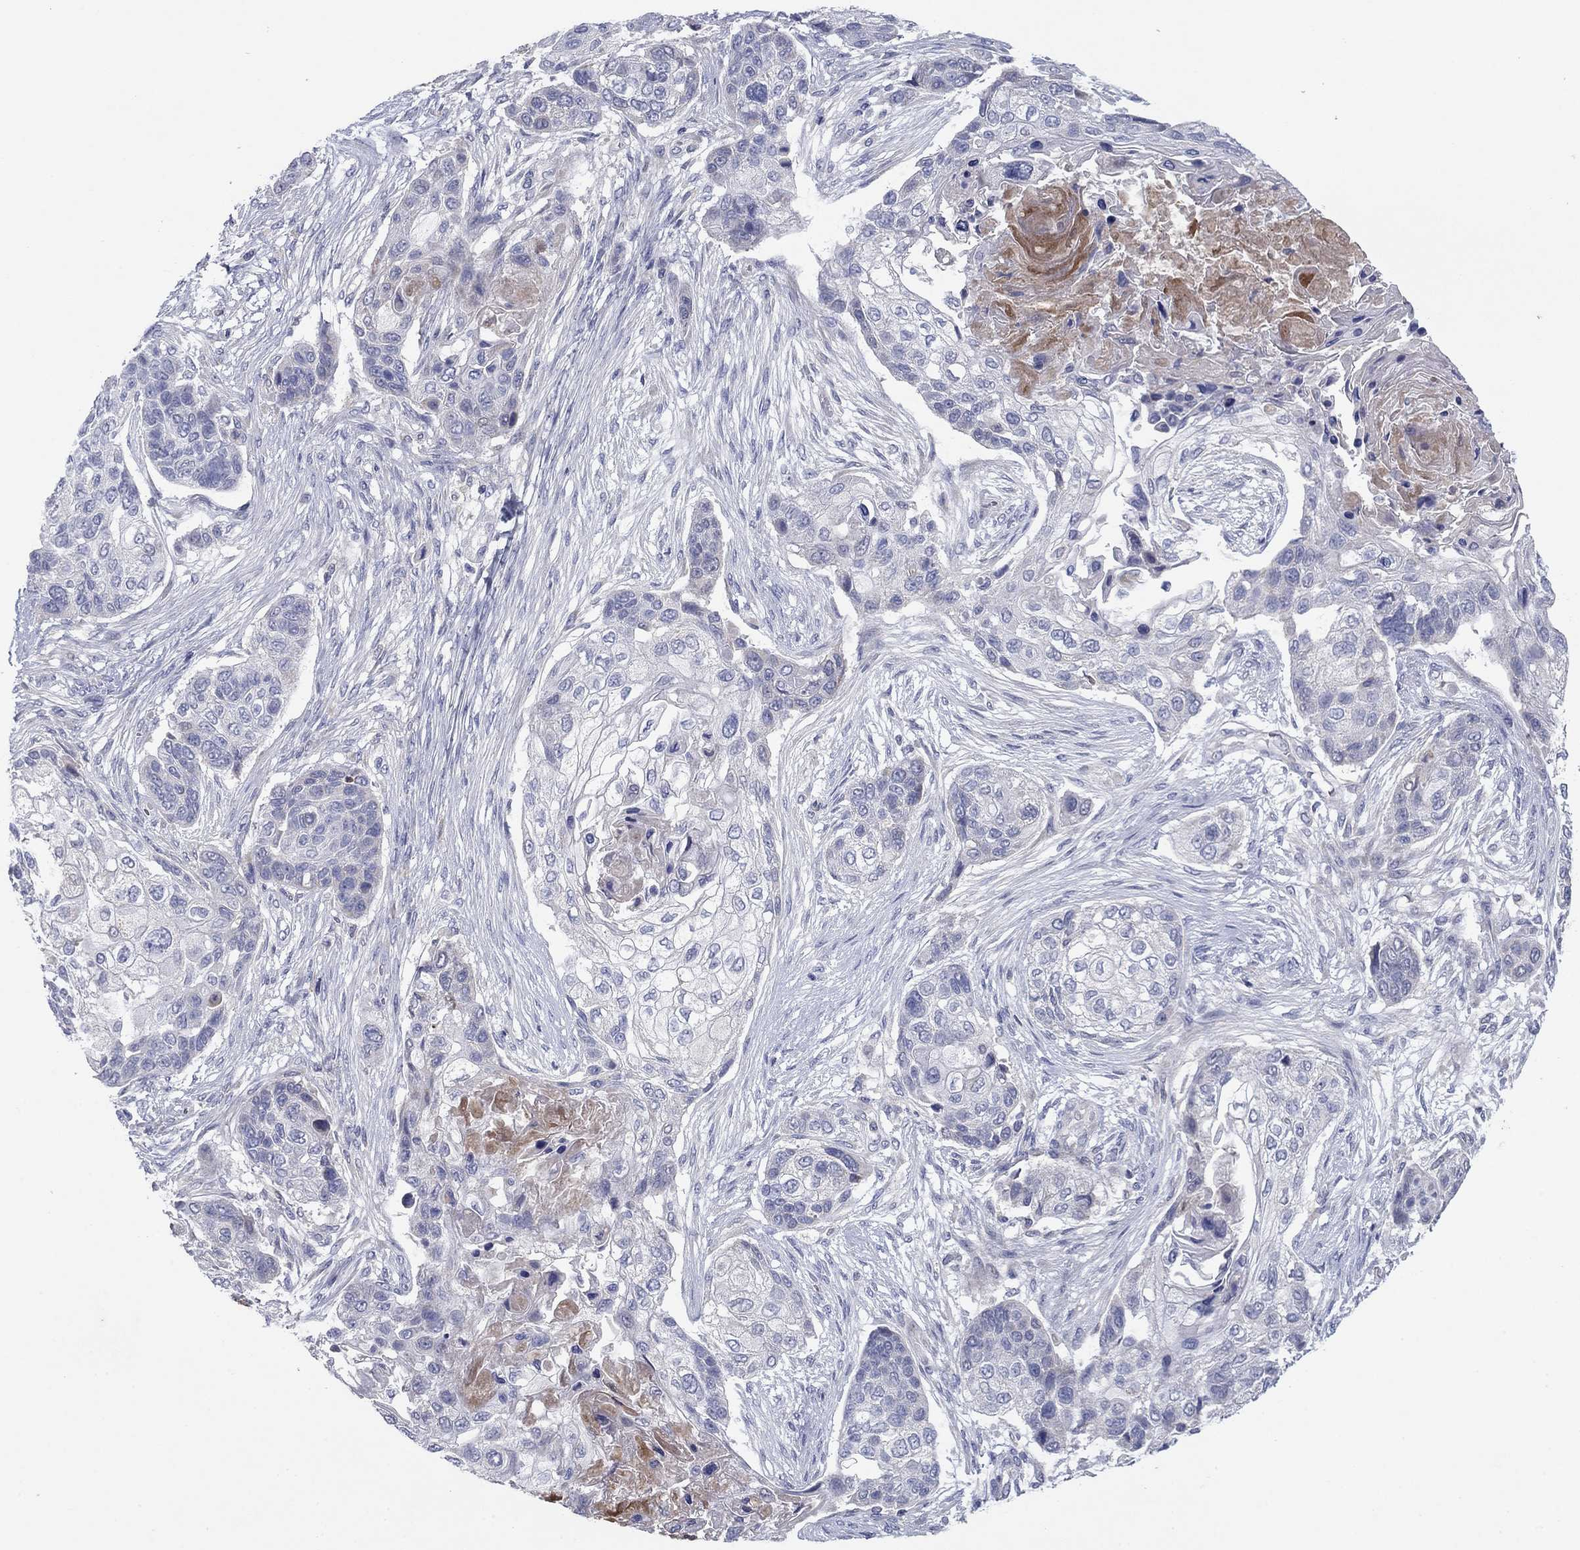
{"staining": {"intensity": "negative", "quantity": "none", "location": "none"}, "tissue": "lung cancer", "cell_type": "Tumor cells", "image_type": "cancer", "snomed": [{"axis": "morphology", "description": "Squamous cell carcinoma, NOS"}, {"axis": "topography", "description": "Lung"}], "caption": "Photomicrograph shows no protein staining in tumor cells of squamous cell carcinoma (lung) tissue. The staining is performed using DAB brown chromogen with nuclei counter-stained in using hematoxylin.", "gene": "PTGDS", "patient": {"sex": "male", "age": 69}}